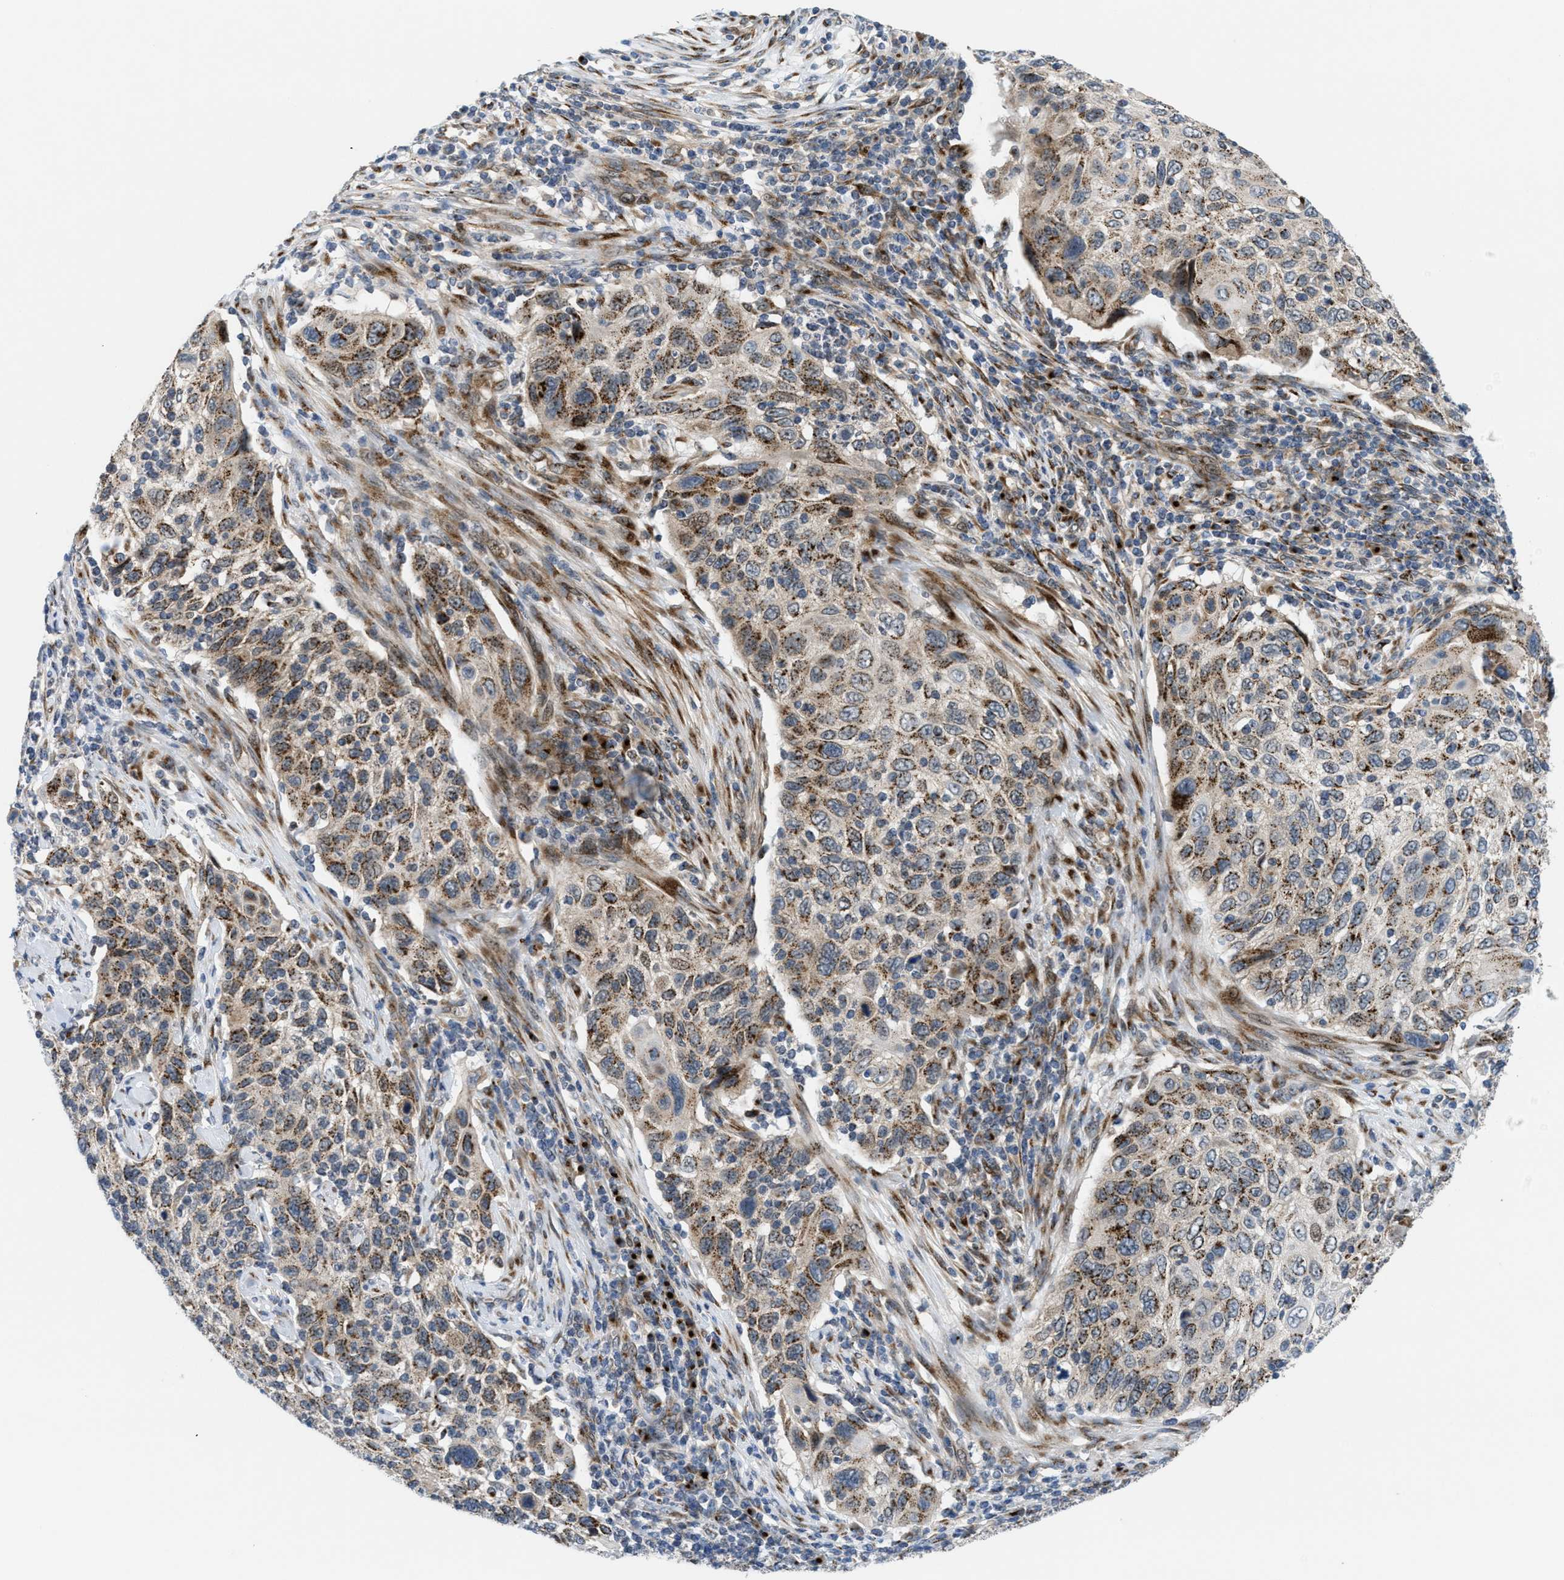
{"staining": {"intensity": "moderate", "quantity": ">75%", "location": "cytoplasmic/membranous"}, "tissue": "cervical cancer", "cell_type": "Tumor cells", "image_type": "cancer", "snomed": [{"axis": "morphology", "description": "Squamous cell carcinoma, NOS"}, {"axis": "topography", "description": "Cervix"}], "caption": "Cervical squamous cell carcinoma stained with a brown dye demonstrates moderate cytoplasmic/membranous positive staining in about >75% of tumor cells.", "gene": "SLC38A10", "patient": {"sex": "female", "age": 70}}